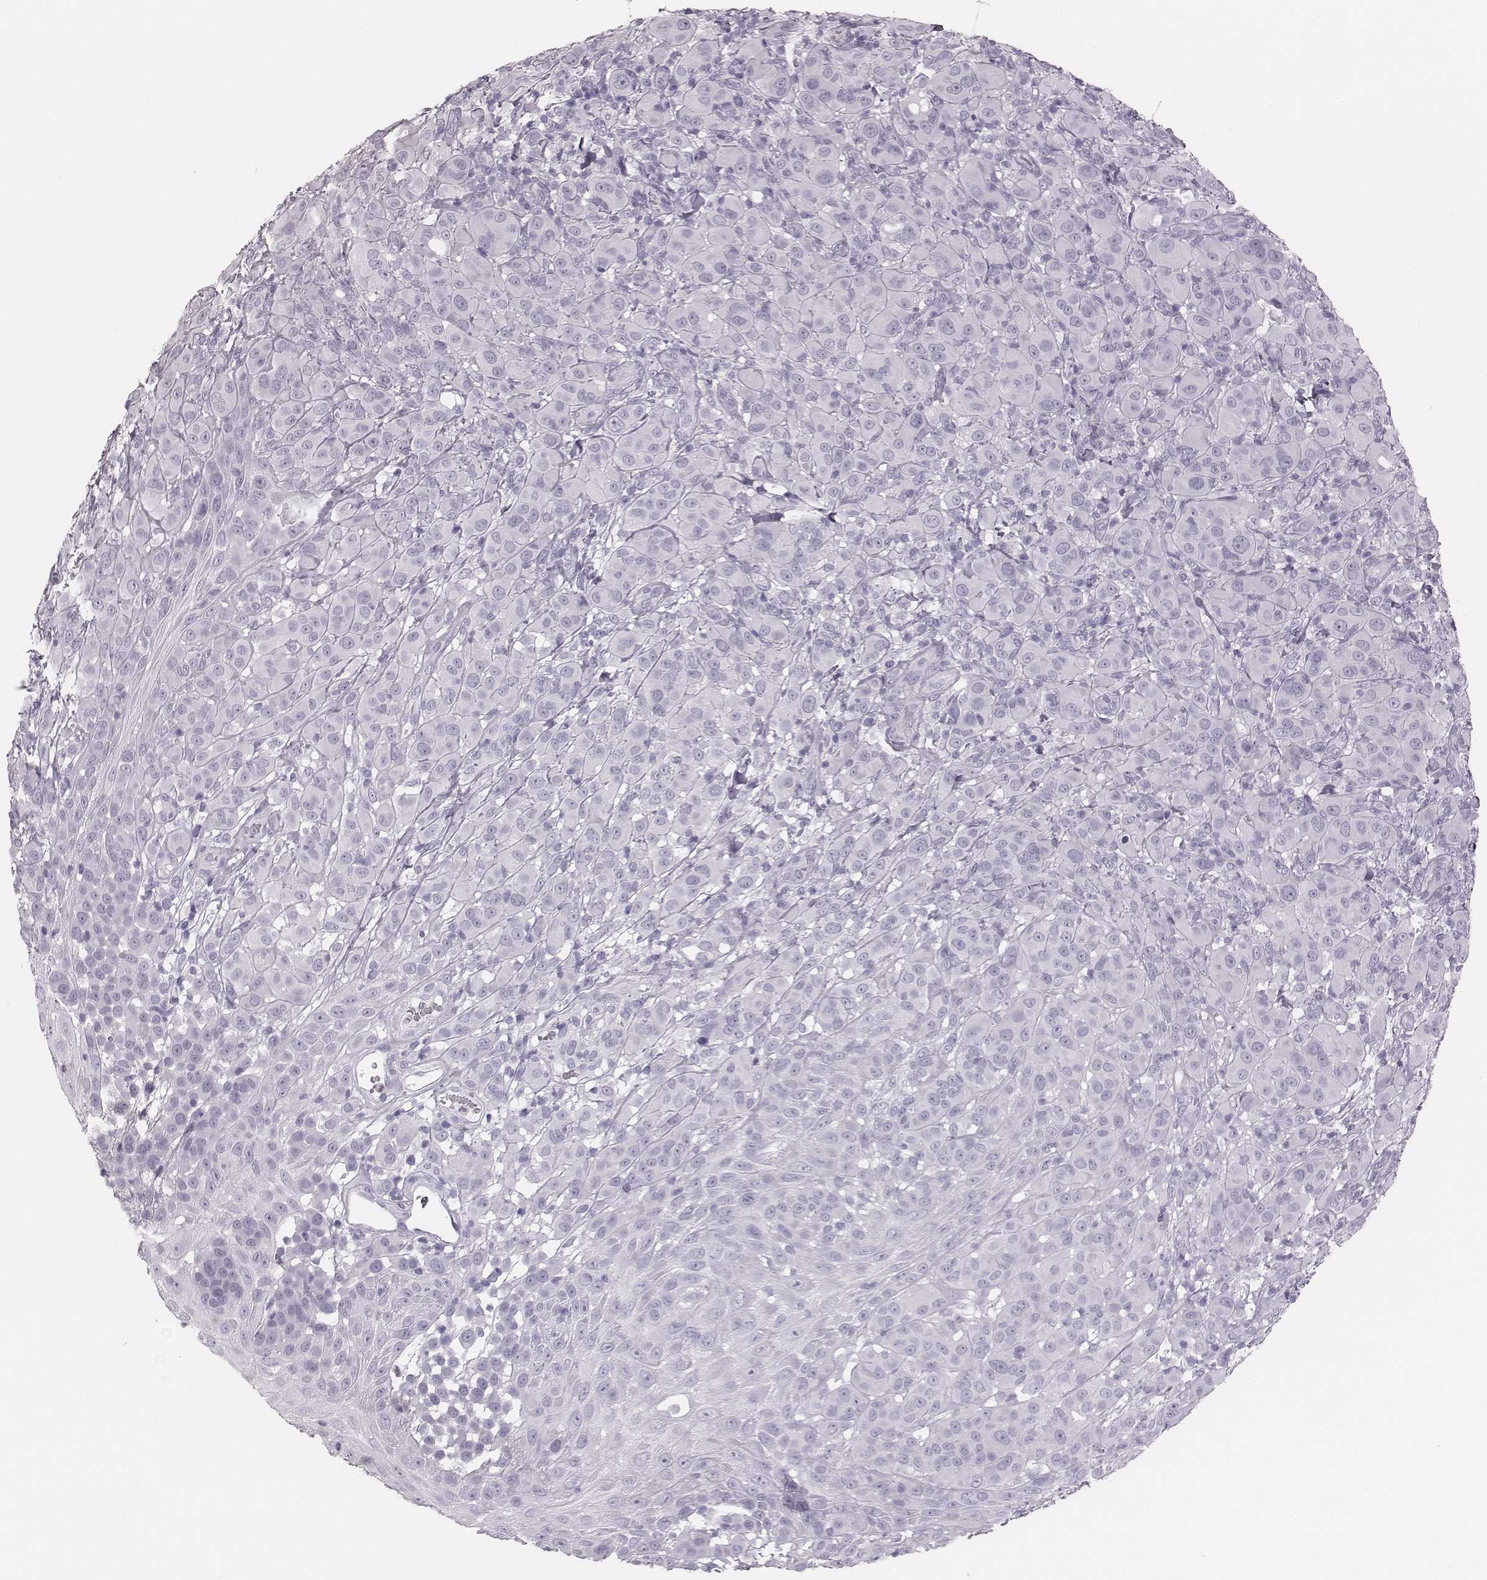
{"staining": {"intensity": "negative", "quantity": "none", "location": "none"}, "tissue": "melanoma", "cell_type": "Tumor cells", "image_type": "cancer", "snomed": [{"axis": "morphology", "description": "Malignant melanoma, NOS"}, {"axis": "topography", "description": "Skin"}], "caption": "Tumor cells are negative for brown protein staining in melanoma. Brightfield microscopy of IHC stained with DAB (brown) and hematoxylin (blue), captured at high magnification.", "gene": "CSH1", "patient": {"sex": "female", "age": 87}}